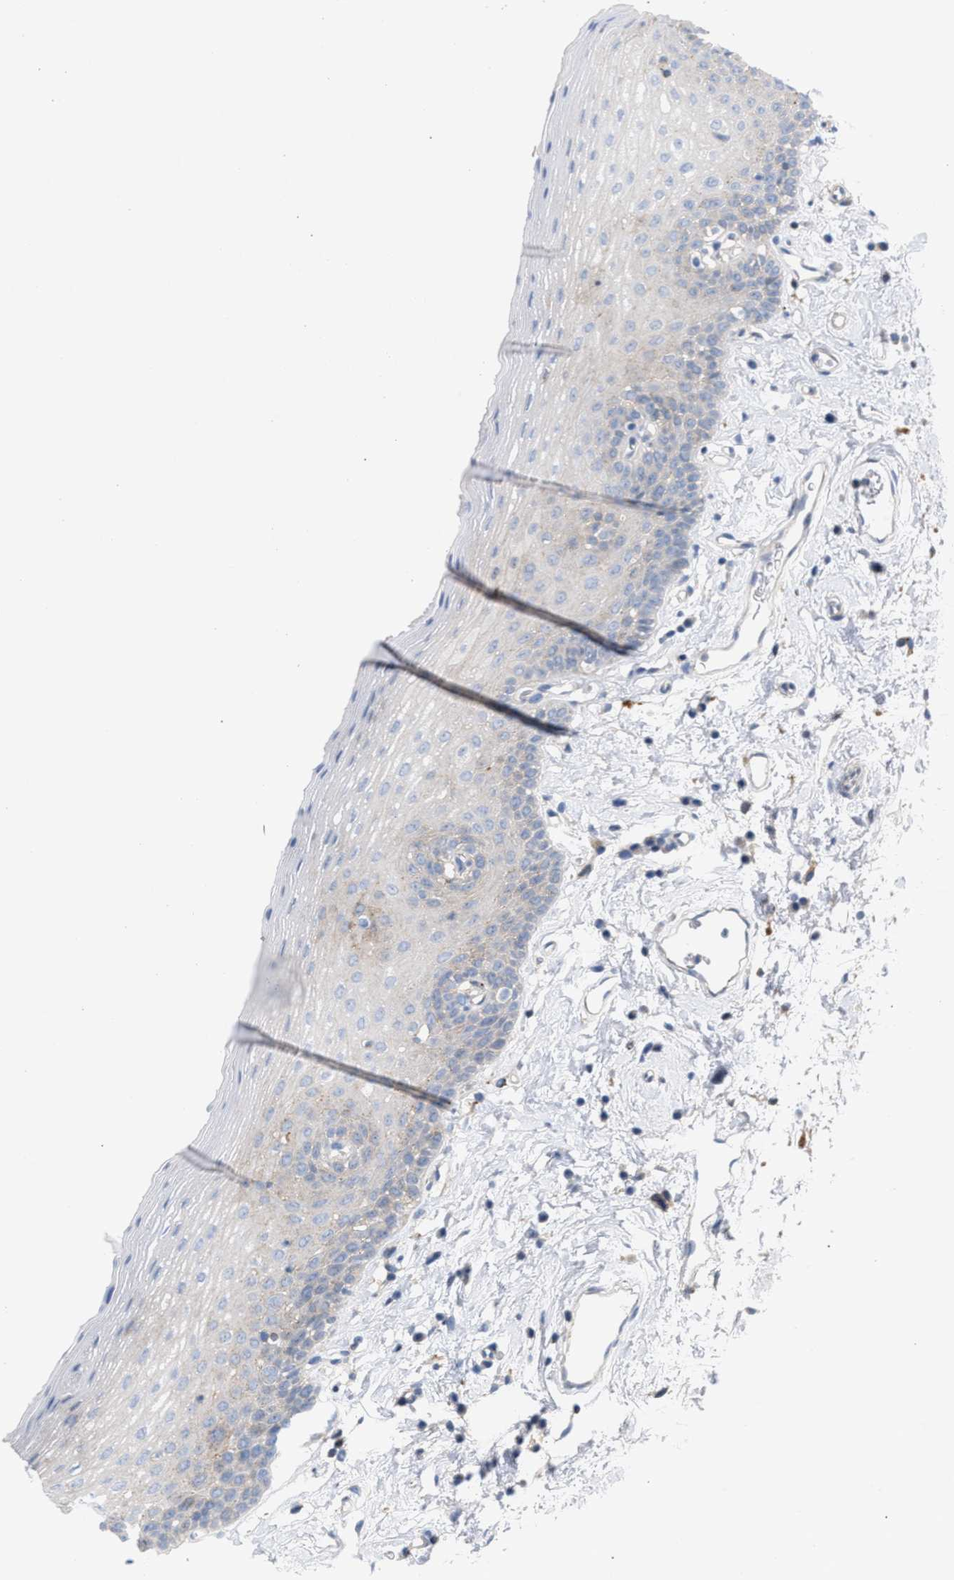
{"staining": {"intensity": "negative", "quantity": "none", "location": "none"}, "tissue": "oral mucosa", "cell_type": "Squamous epithelial cells", "image_type": "normal", "snomed": [{"axis": "morphology", "description": "Normal tissue, NOS"}, {"axis": "topography", "description": "Oral tissue"}], "caption": "Squamous epithelial cells show no significant protein staining in normal oral mucosa.", "gene": "MBTD1", "patient": {"sex": "male", "age": 66}}